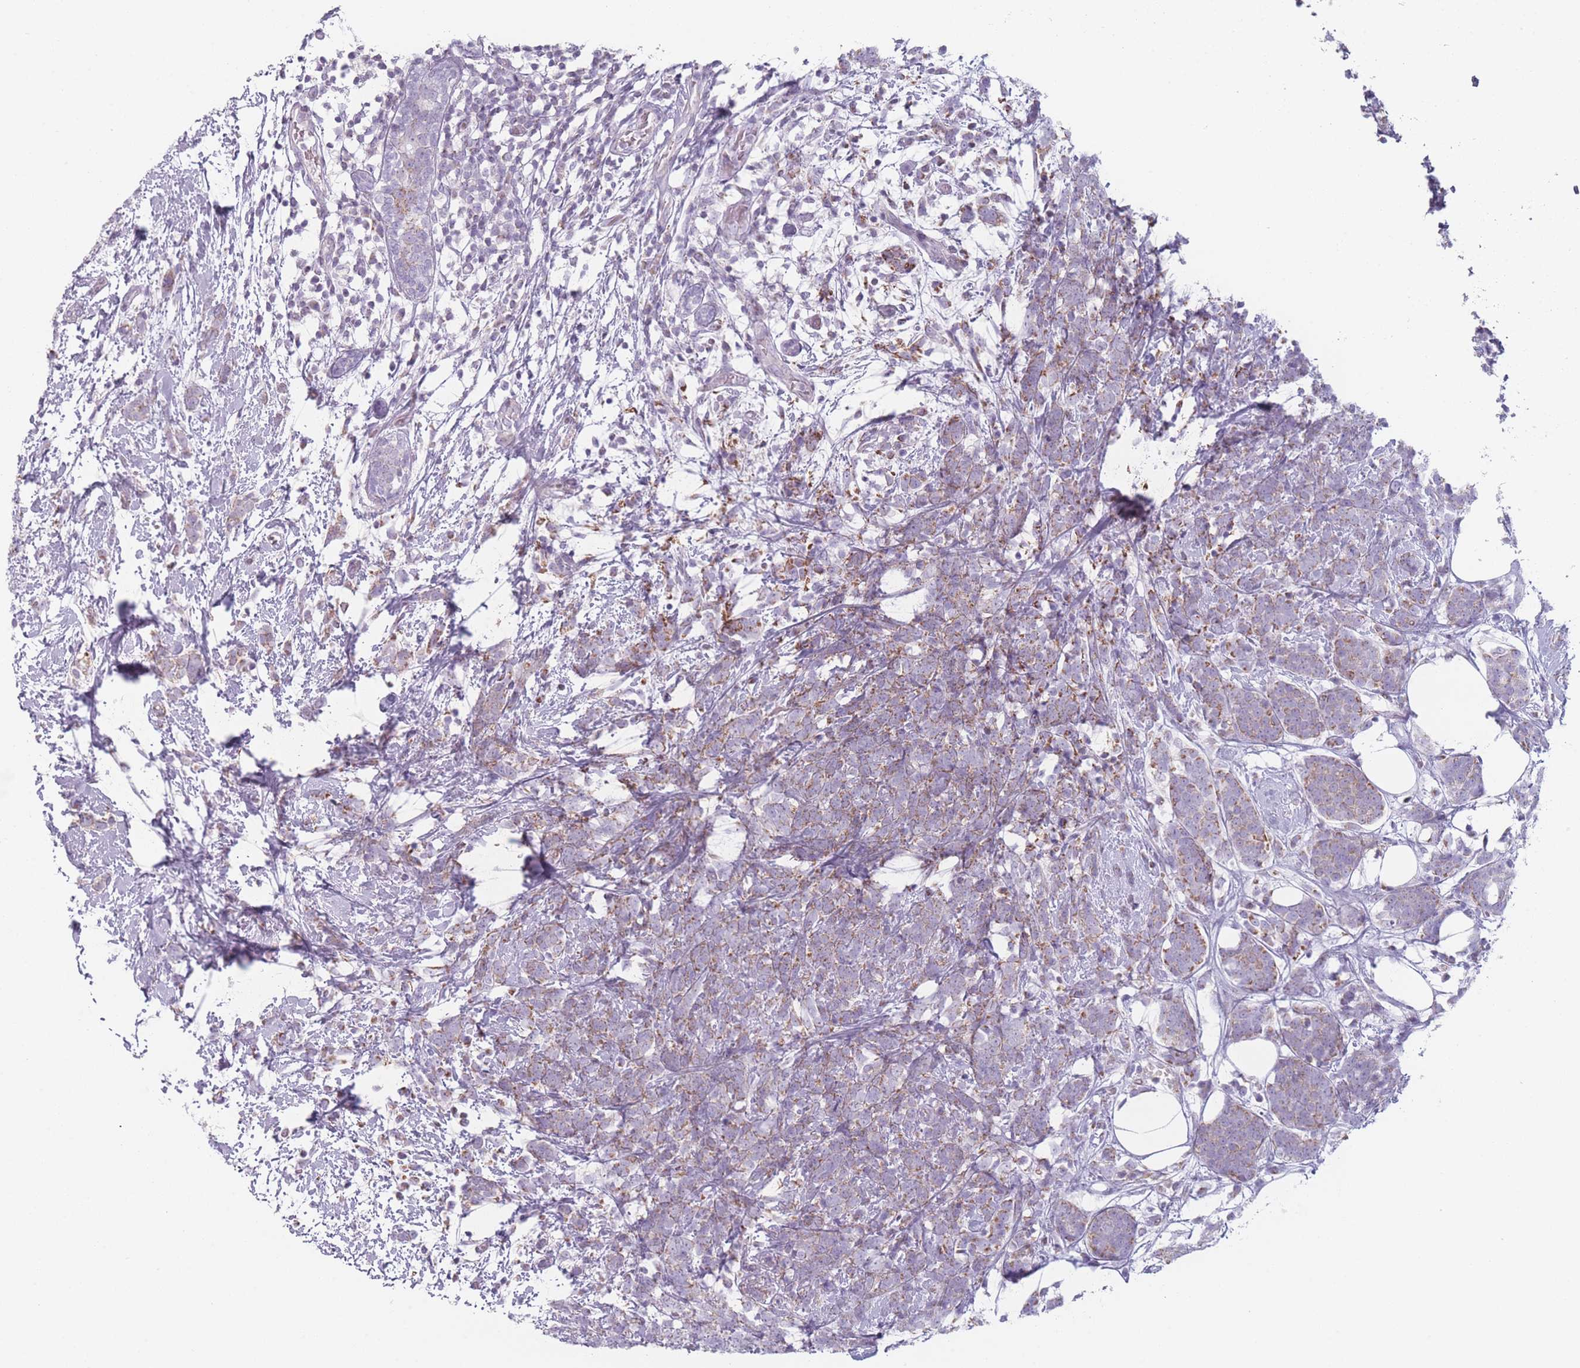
{"staining": {"intensity": "moderate", "quantity": "<25%", "location": "cytoplasmic/membranous"}, "tissue": "breast cancer", "cell_type": "Tumor cells", "image_type": "cancer", "snomed": [{"axis": "morphology", "description": "Lobular carcinoma"}, {"axis": "topography", "description": "Breast"}], "caption": "The immunohistochemical stain labels moderate cytoplasmic/membranous staining in tumor cells of breast cancer tissue.", "gene": "DCHS1", "patient": {"sex": "female", "age": 58}}